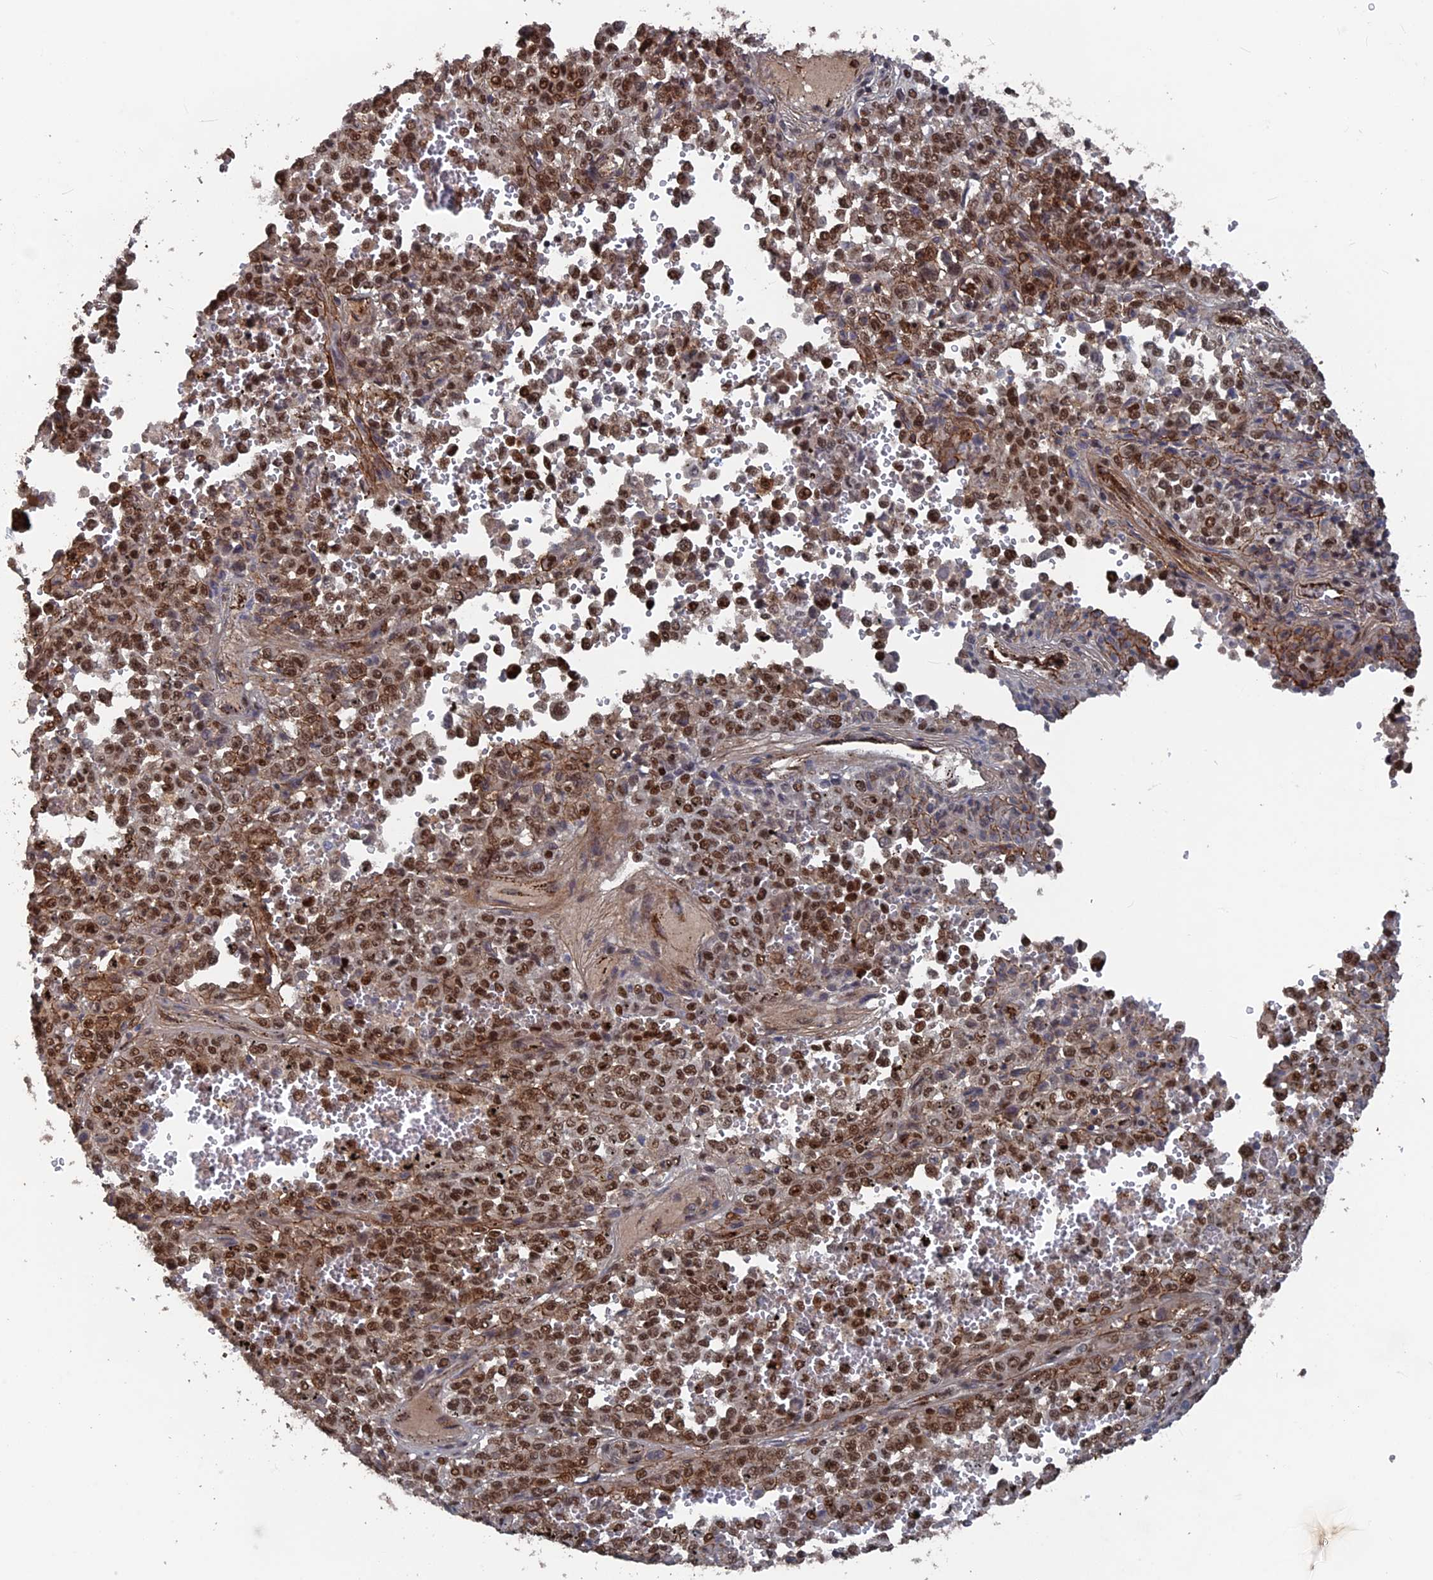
{"staining": {"intensity": "strong", "quantity": ">75%", "location": "nuclear"}, "tissue": "melanoma", "cell_type": "Tumor cells", "image_type": "cancer", "snomed": [{"axis": "morphology", "description": "Malignant melanoma, Metastatic site"}, {"axis": "topography", "description": "Pancreas"}], "caption": "Immunohistochemistry (IHC) image of human melanoma stained for a protein (brown), which demonstrates high levels of strong nuclear expression in approximately >75% of tumor cells.", "gene": "SH3D21", "patient": {"sex": "female", "age": 30}}